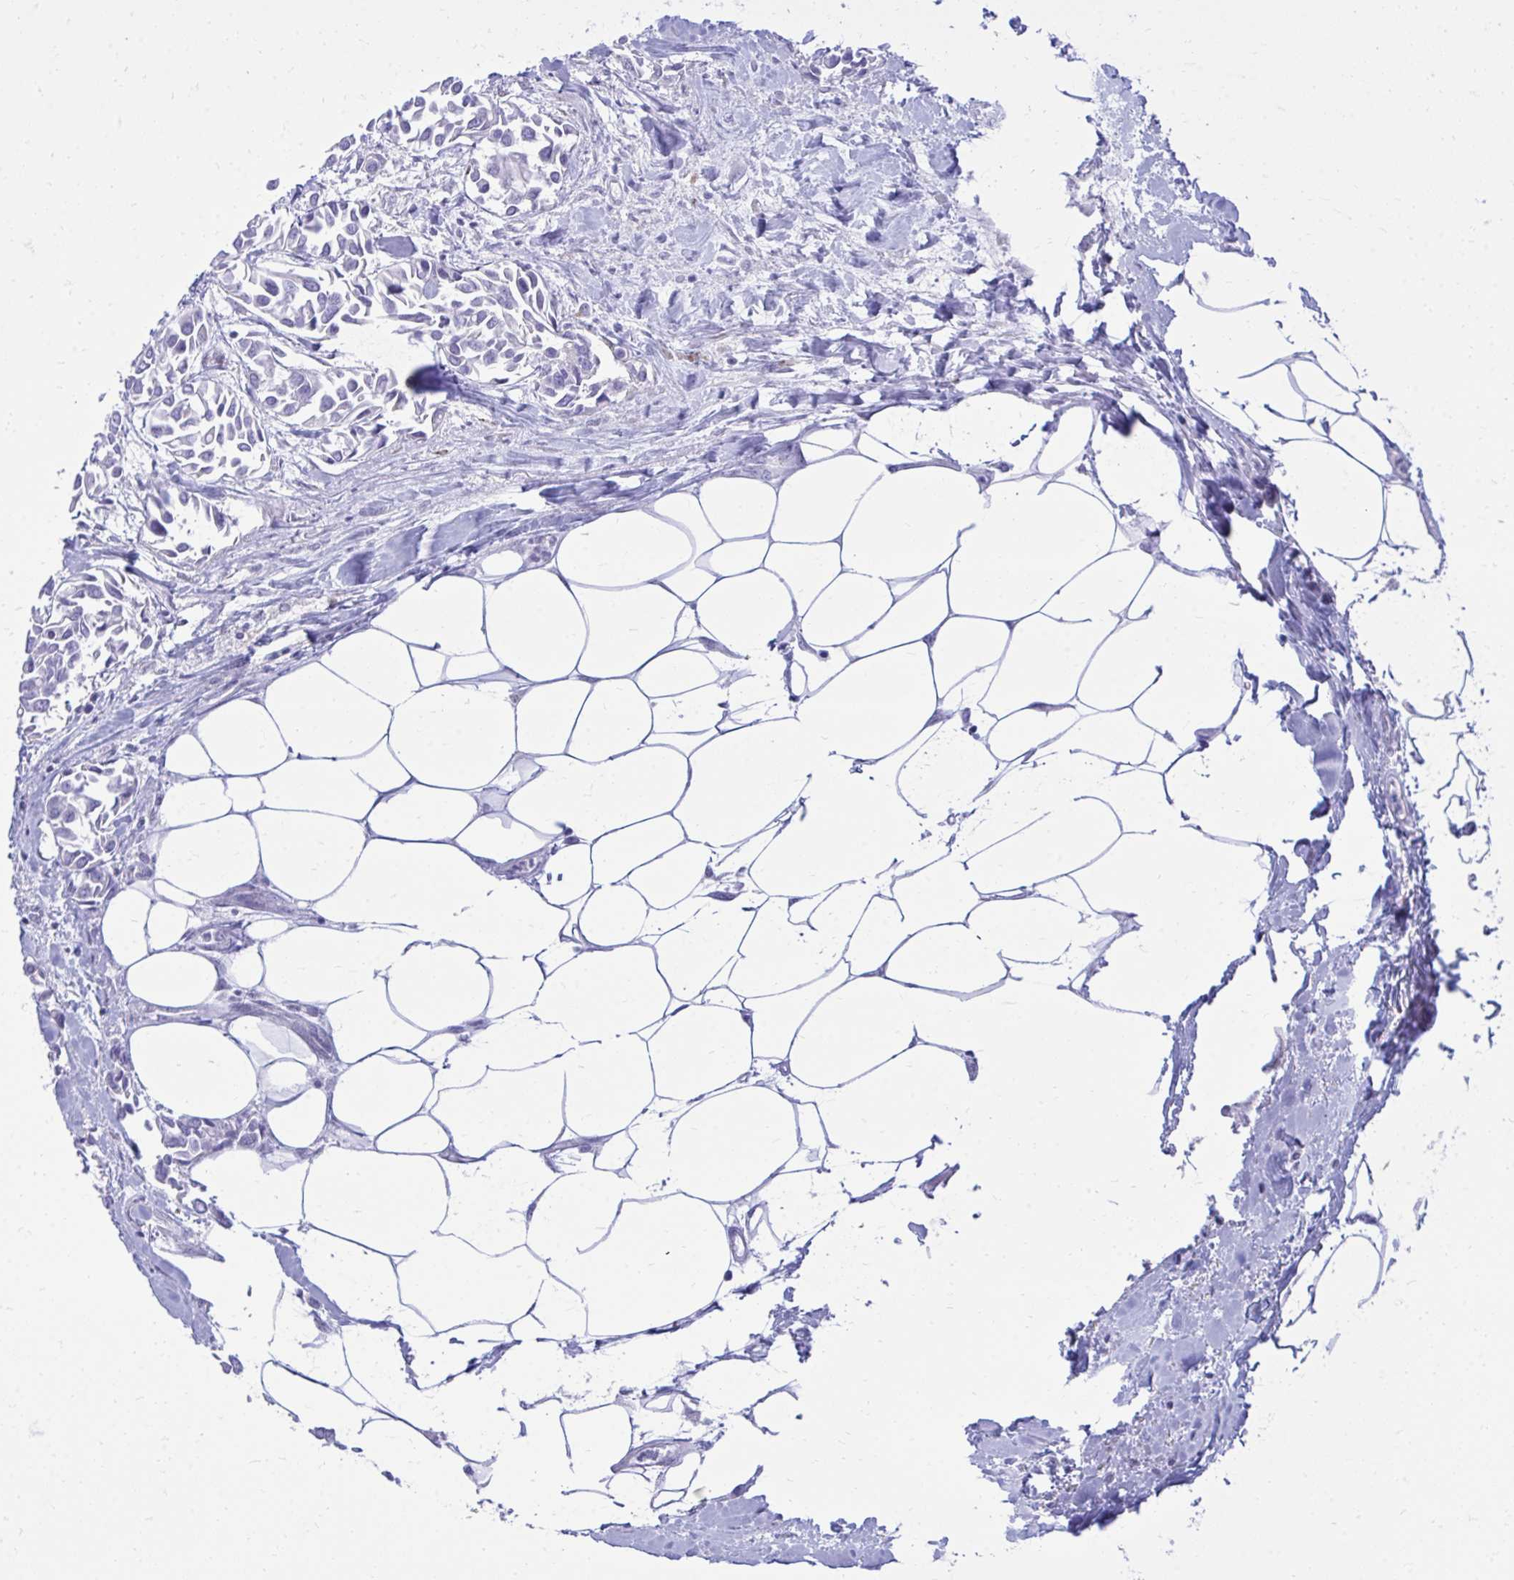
{"staining": {"intensity": "negative", "quantity": "none", "location": "none"}, "tissue": "breast cancer", "cell_type": "Tumor cells", "image_type": "cancer", "snomed": [{"axis": "morphology", "description": "Duct carcinoma"}, {"axis": "topography", "description": "Breast"}], "caption": "This photomicrograph is of breast cancer (intraductal carcinoma) stained with immunohistochemistry to label a protein in brown with the nuclei are counter-stained blue. There is no positivity in tumor cells.", "gene": "ANKDD1B", "patient": {"sex": "female", "age": 54}}